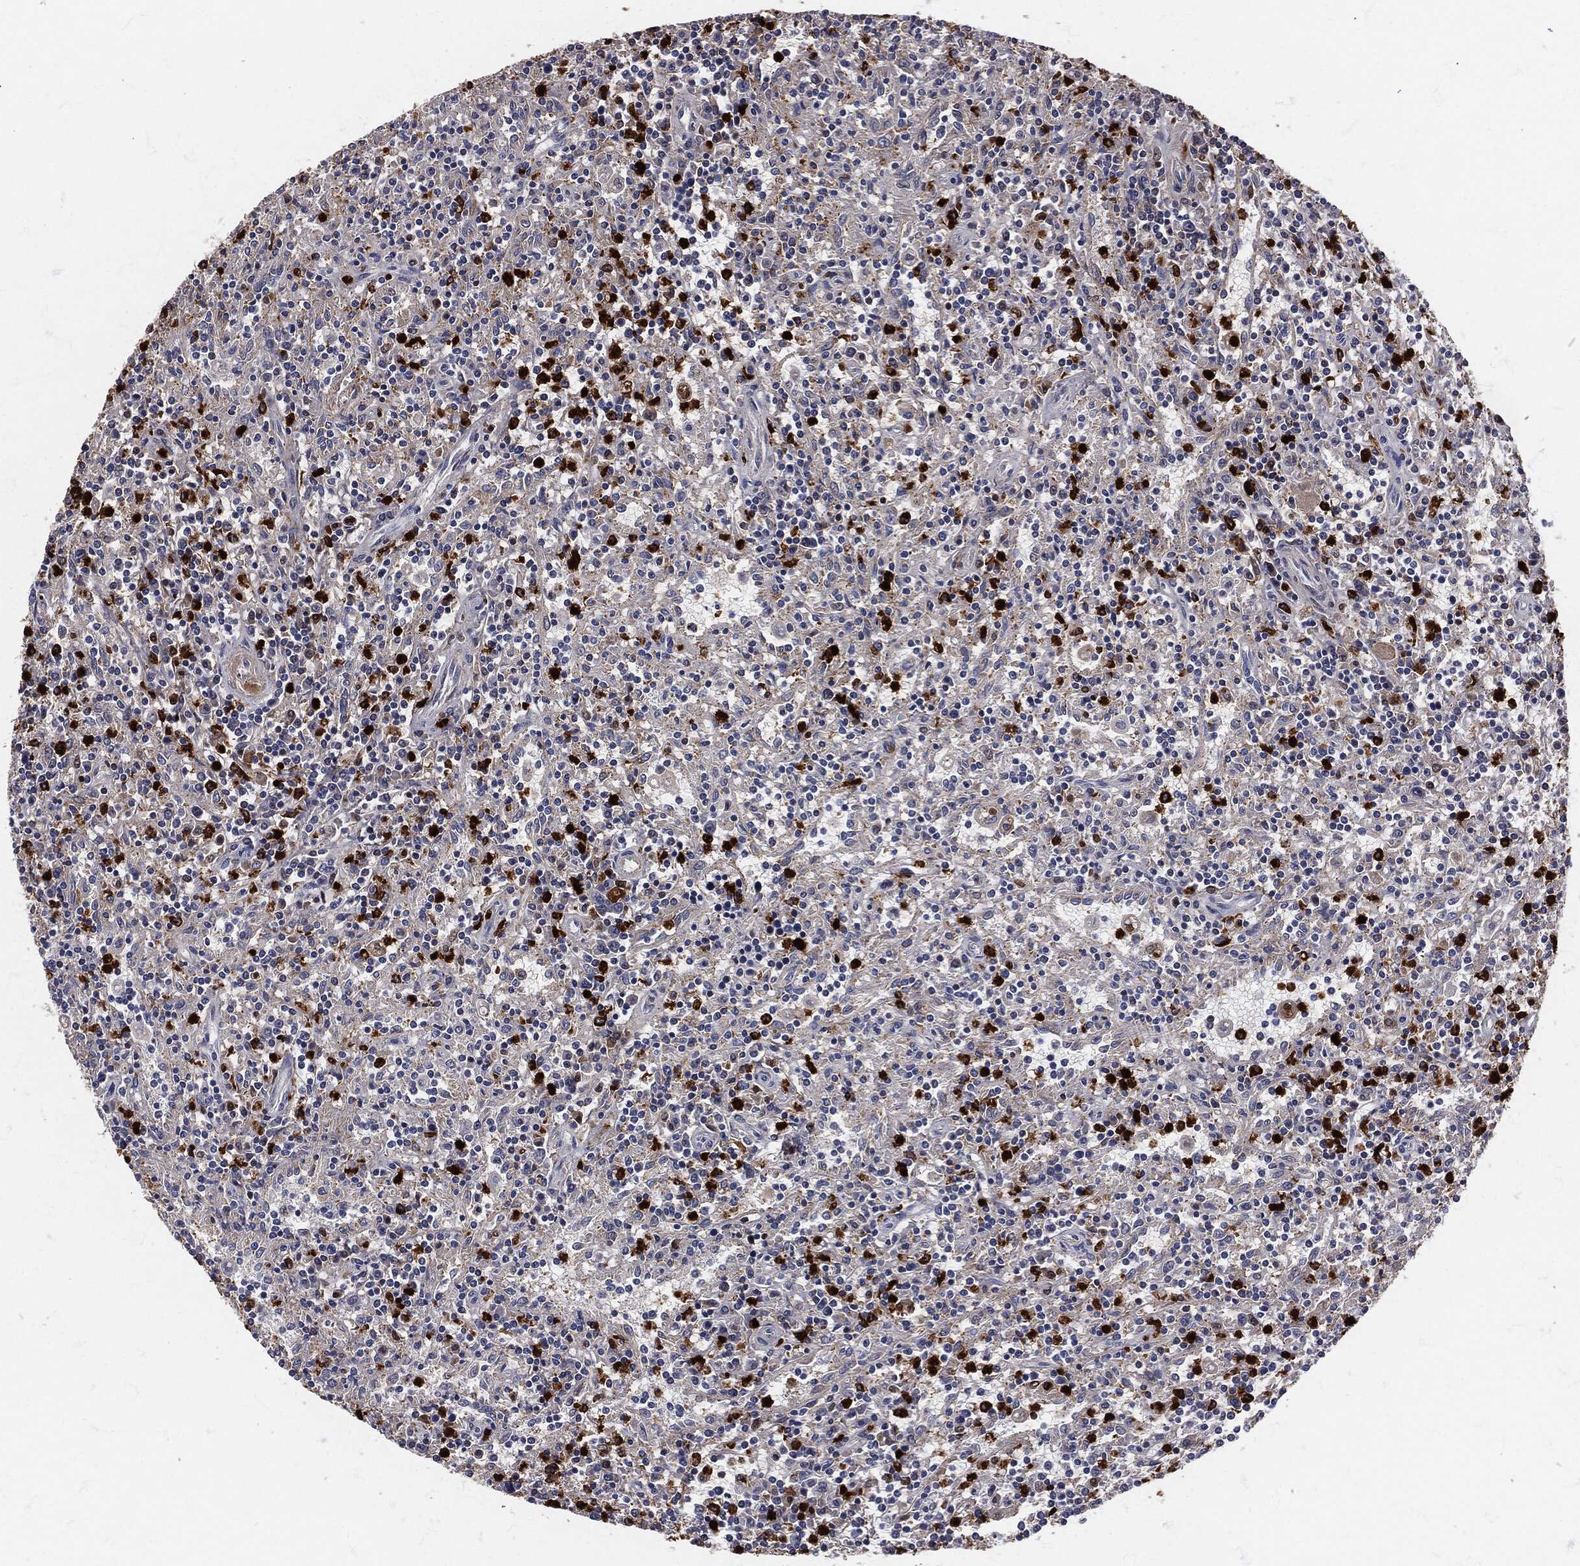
{"staining": {"intensity": "negative", "quantity": "none", "location": "none"}, "tissue": "lymphoma", "cell_type": "Tumor cells", "image_type": "cancer", "snomed": [{"axis": "morphology", "description": "Malignant lymphoma, non-Hodgkin's type, Low grade"}, {"axis": "topography", "description": "Spleen"}], "caption": "Immunohistochemistry (IHC) of malignant lymphoma, non-Hodgkin's type (low-grade) demonstrates no expression in tumor cells.", "gene": "MPO", "patient": {"sex": "male", "age": 62}}